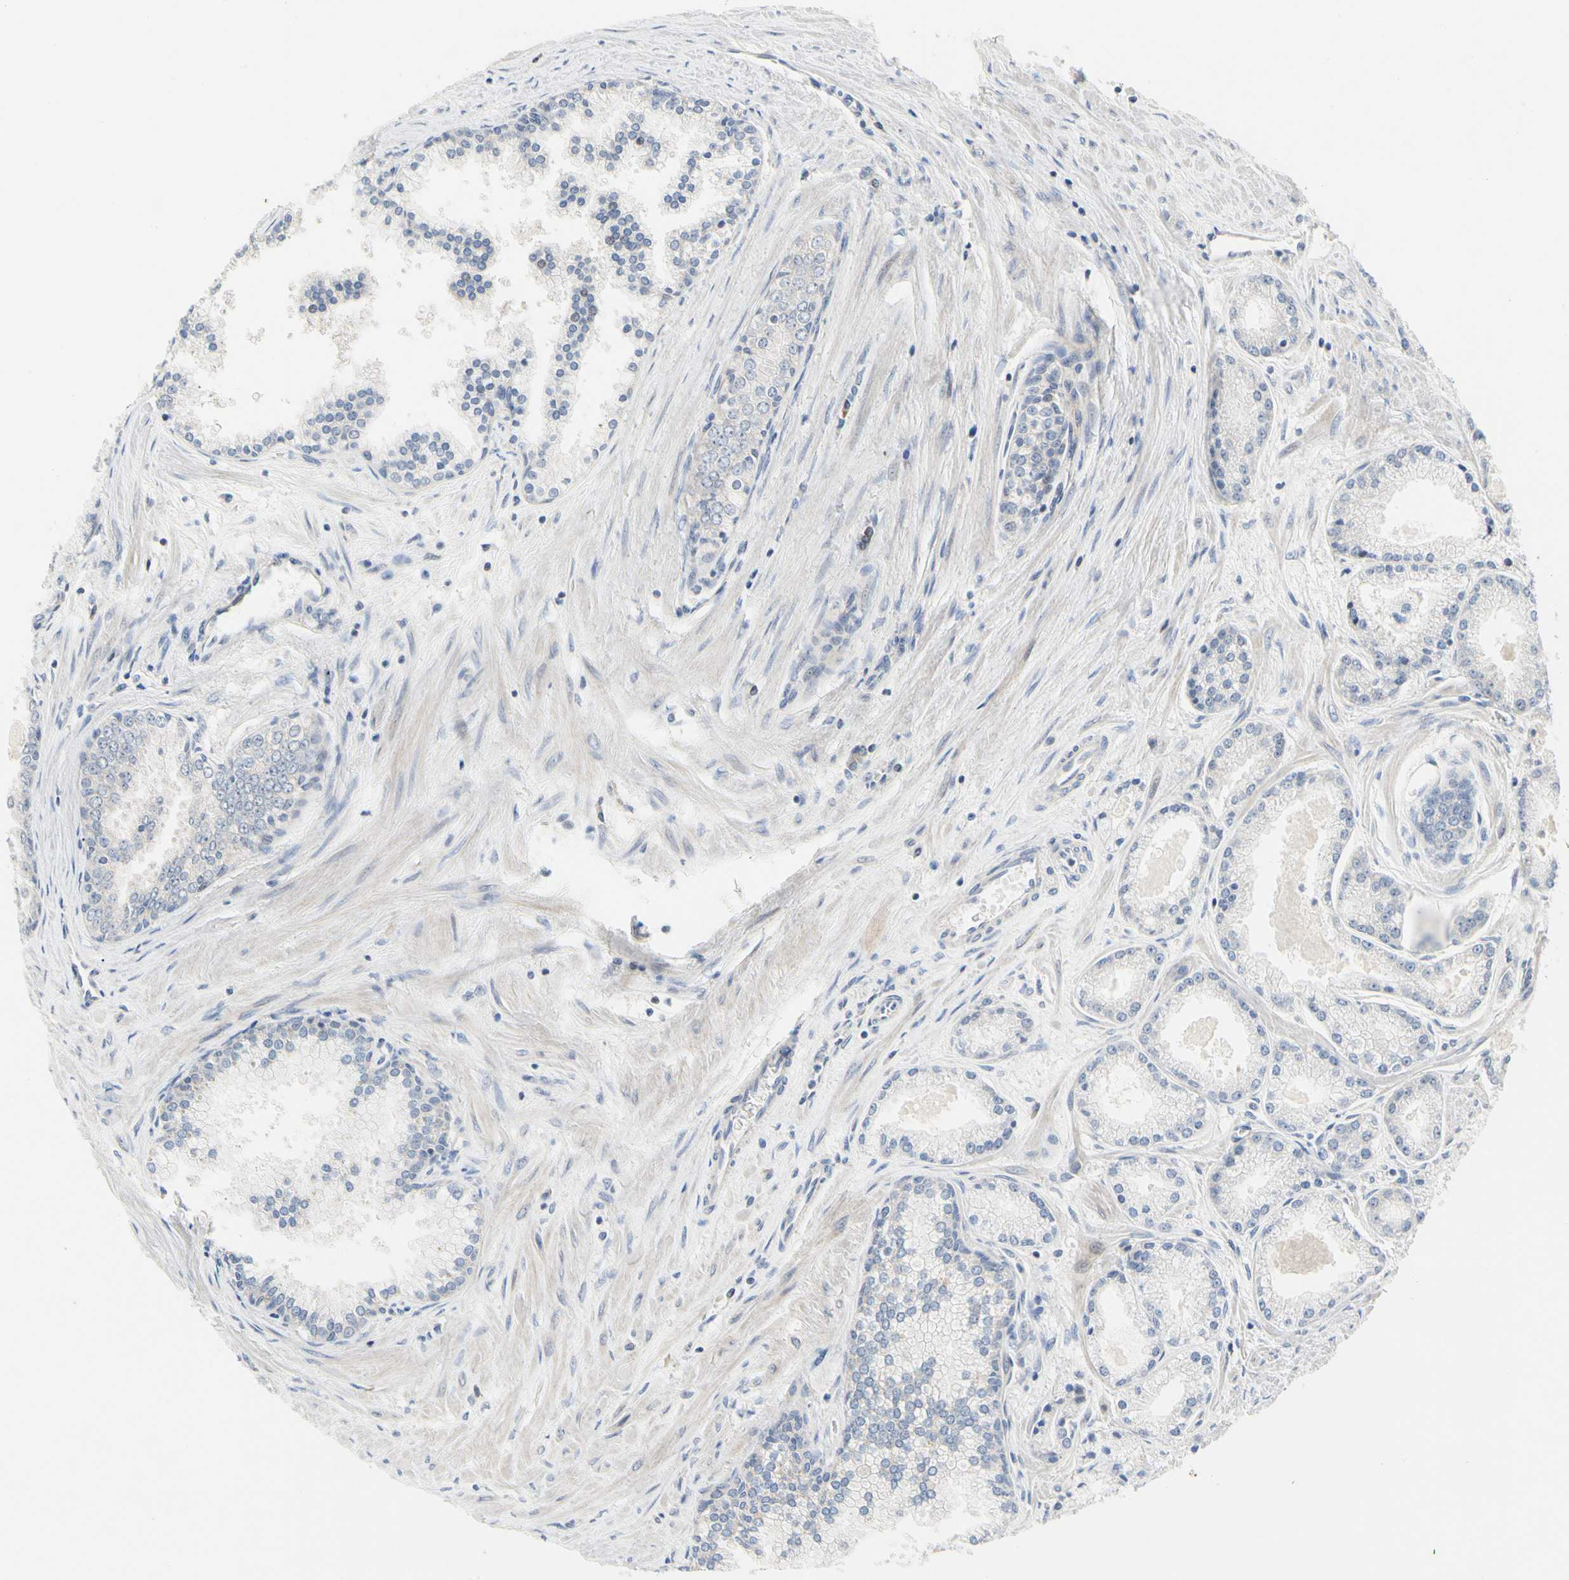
{"staining": {"intensity": "negative", "quantity": "none", "location": "none"}, "tissue": "prostate cancer", "cell_type": "Tumor cells", "image_type": "cancer", "snomed": [{"axis": "morphology", "description": "Adenocarcinoma, High grade"}, {"axis": "topography", "description": "Prostate"}], "caption": "A high-resolution image shows IHC staining of adenocarcinoma (high-grade) (prostate), which shows no significant staining in tumor cells.", "gene": "CDK5", "patient": {"sex": "male", "age": 61}}